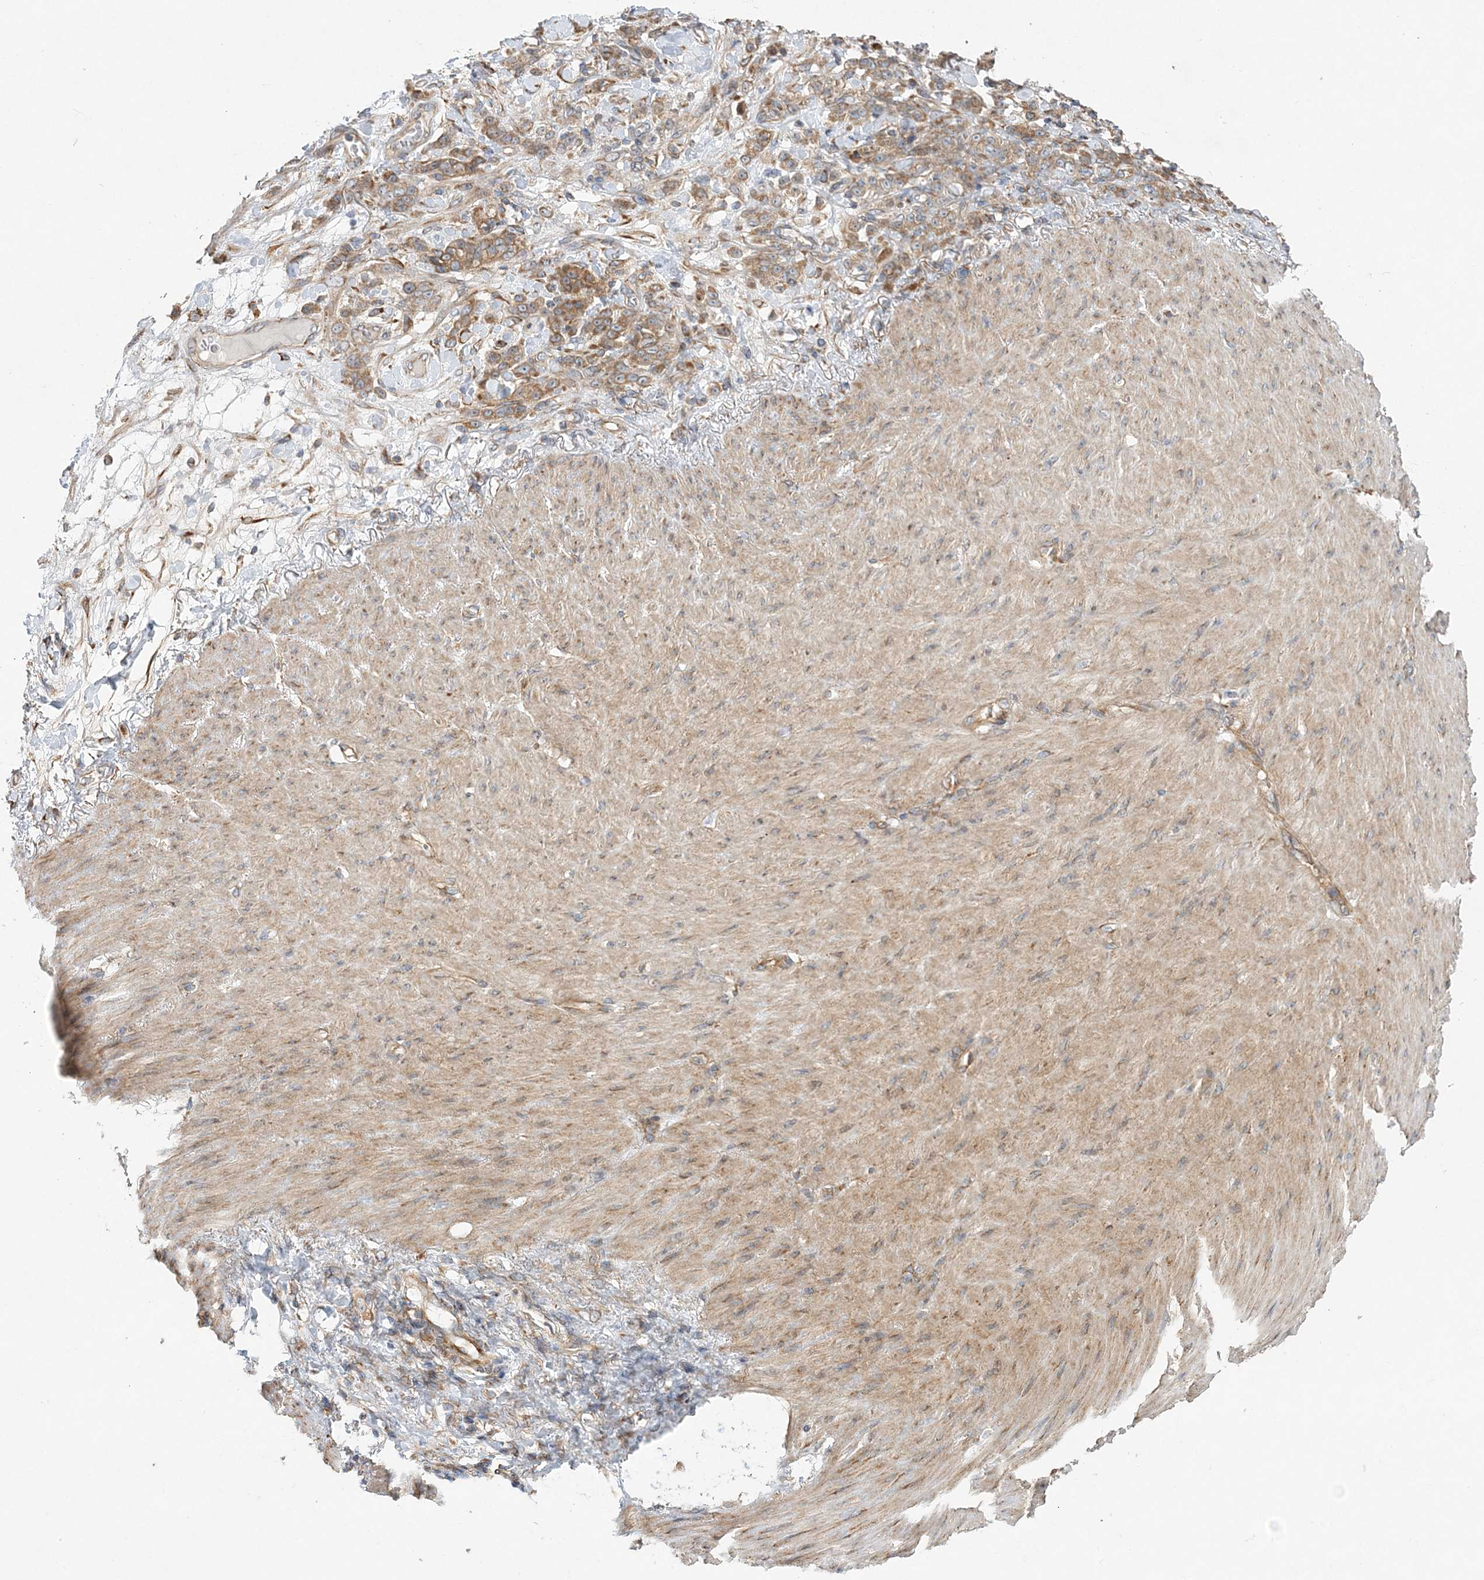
{"staining": {"intensity": "moderate", "quantity": ">75%", "location": "cytoplasmic/membranous"}, "tissue": "stomach cancer", "cell_type": "Tumor cells", "image_type": "cancer", "snomed": [{"axis": "morphology", "description": "Normal tissue, NOS"}, {"axis": "morphology", "description": "Adenocarcinoma, NOS"}, {"axis": "topography", "description": "Stomach"}], "caption": "Protein expression by immunohistochemistry exhibits moderate cytoplasmic/membranous expression in about >75% of tumor cells in stomach adenocarcinoma. Immunohistochemistry (ihc) stains the protein of interest in brown and the nuclei are stained blue.", "gene": "ZFYVE16", "patient": {"sex": "male", "age": 82}}